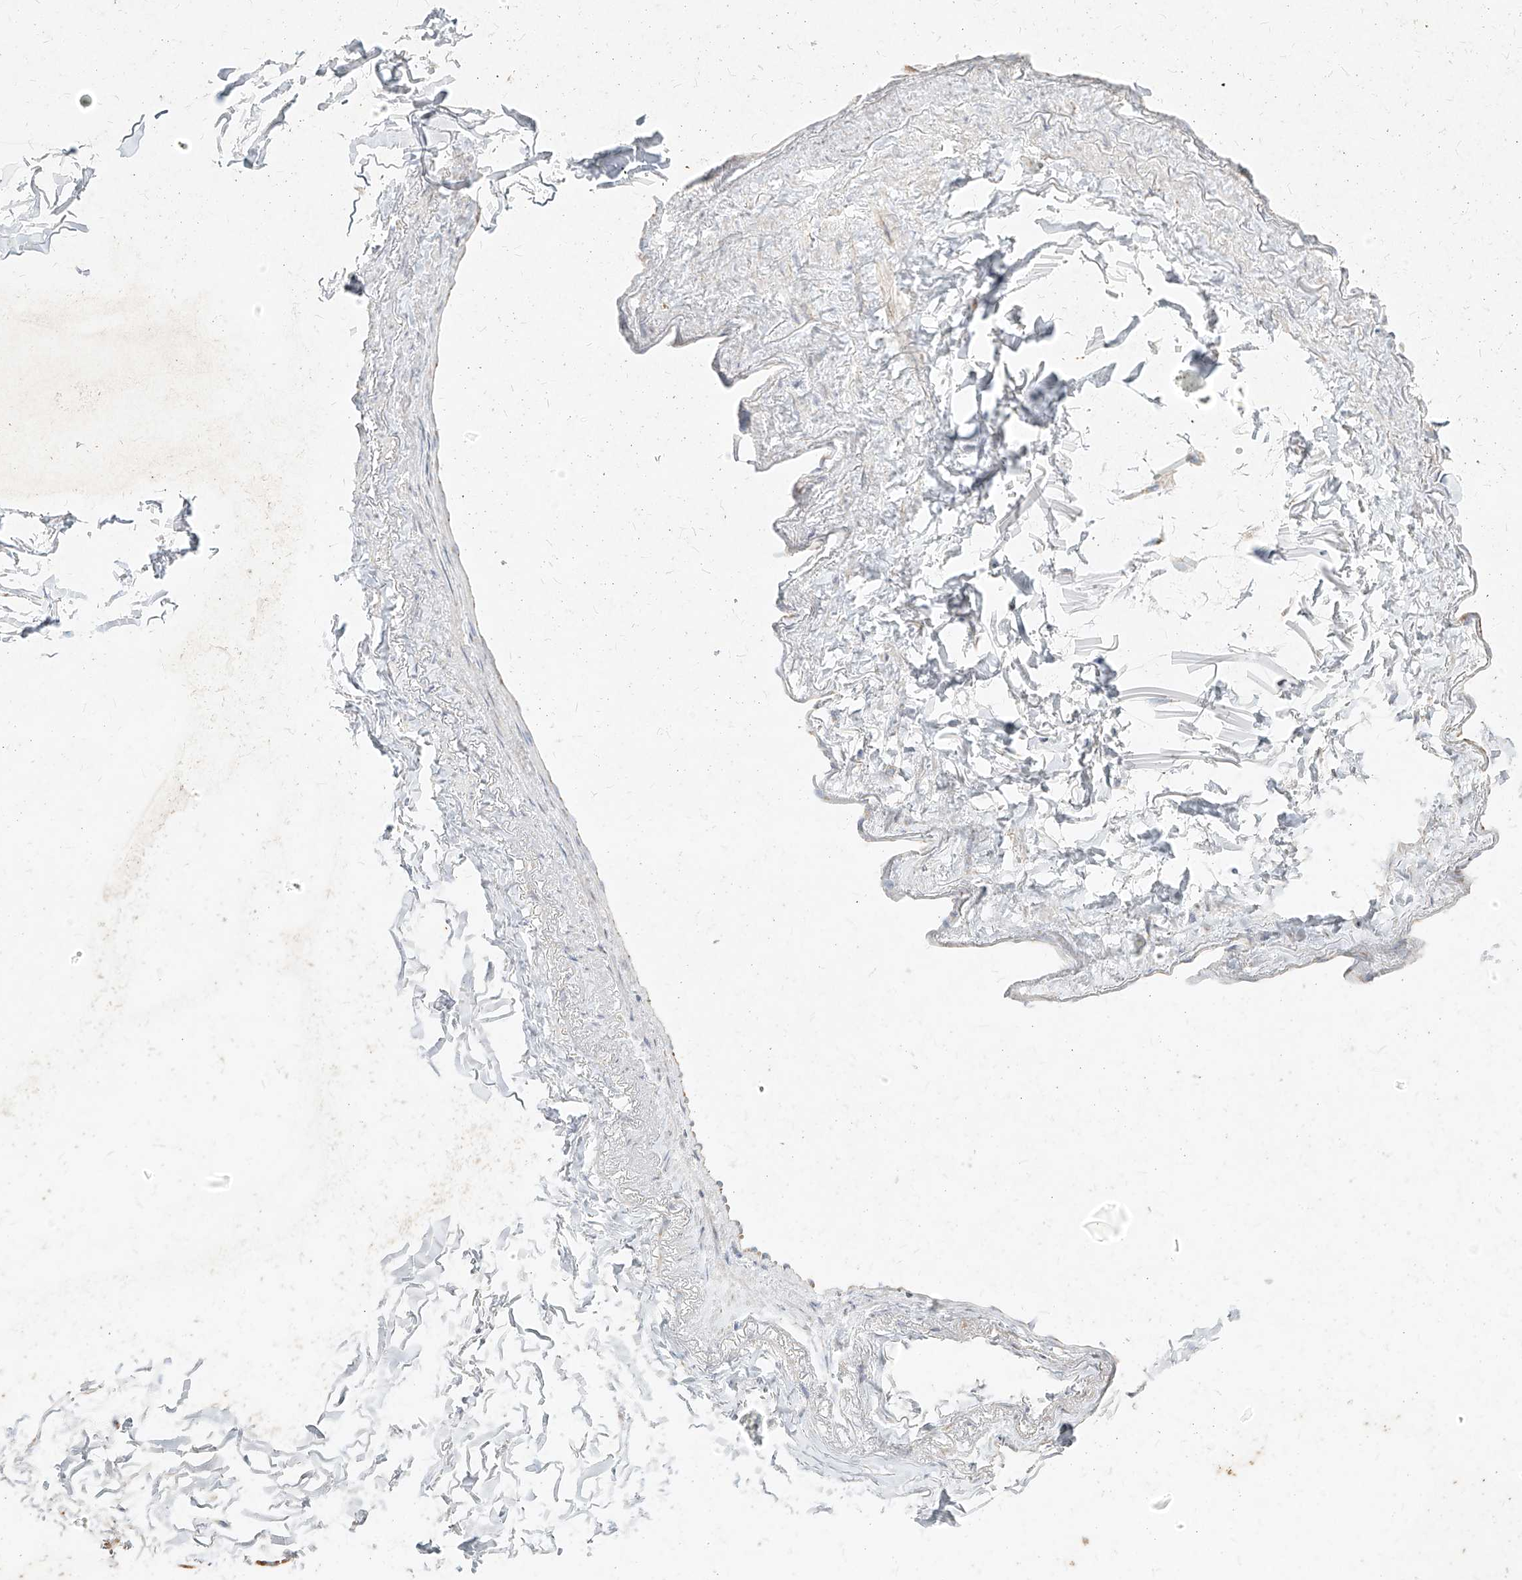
{"staining": {"intensity": "negative", "quantity": "none", "location": "none"}, "tissue": "adipose tissue", "cell_type": "Adipocytes", "image_type": "normal", "snomed": [{"axis": "morphology", "description": "Normal tissue, NOS"}, {"axis": "topography", "description": "Cartilage tissue"}, {"axis": "topography", "description": "Bronchus"}], "caption": "Protein analysis of normal adipose tissue displays no significant expression in adipocytes. The staining is performed using DAB (3,3'-diaminobenzidine) brown chromogen with nuclei counter-stained in using hematoxylin.", "gene": "MTX2", "patient": {"sex": "female", "age": 73}}